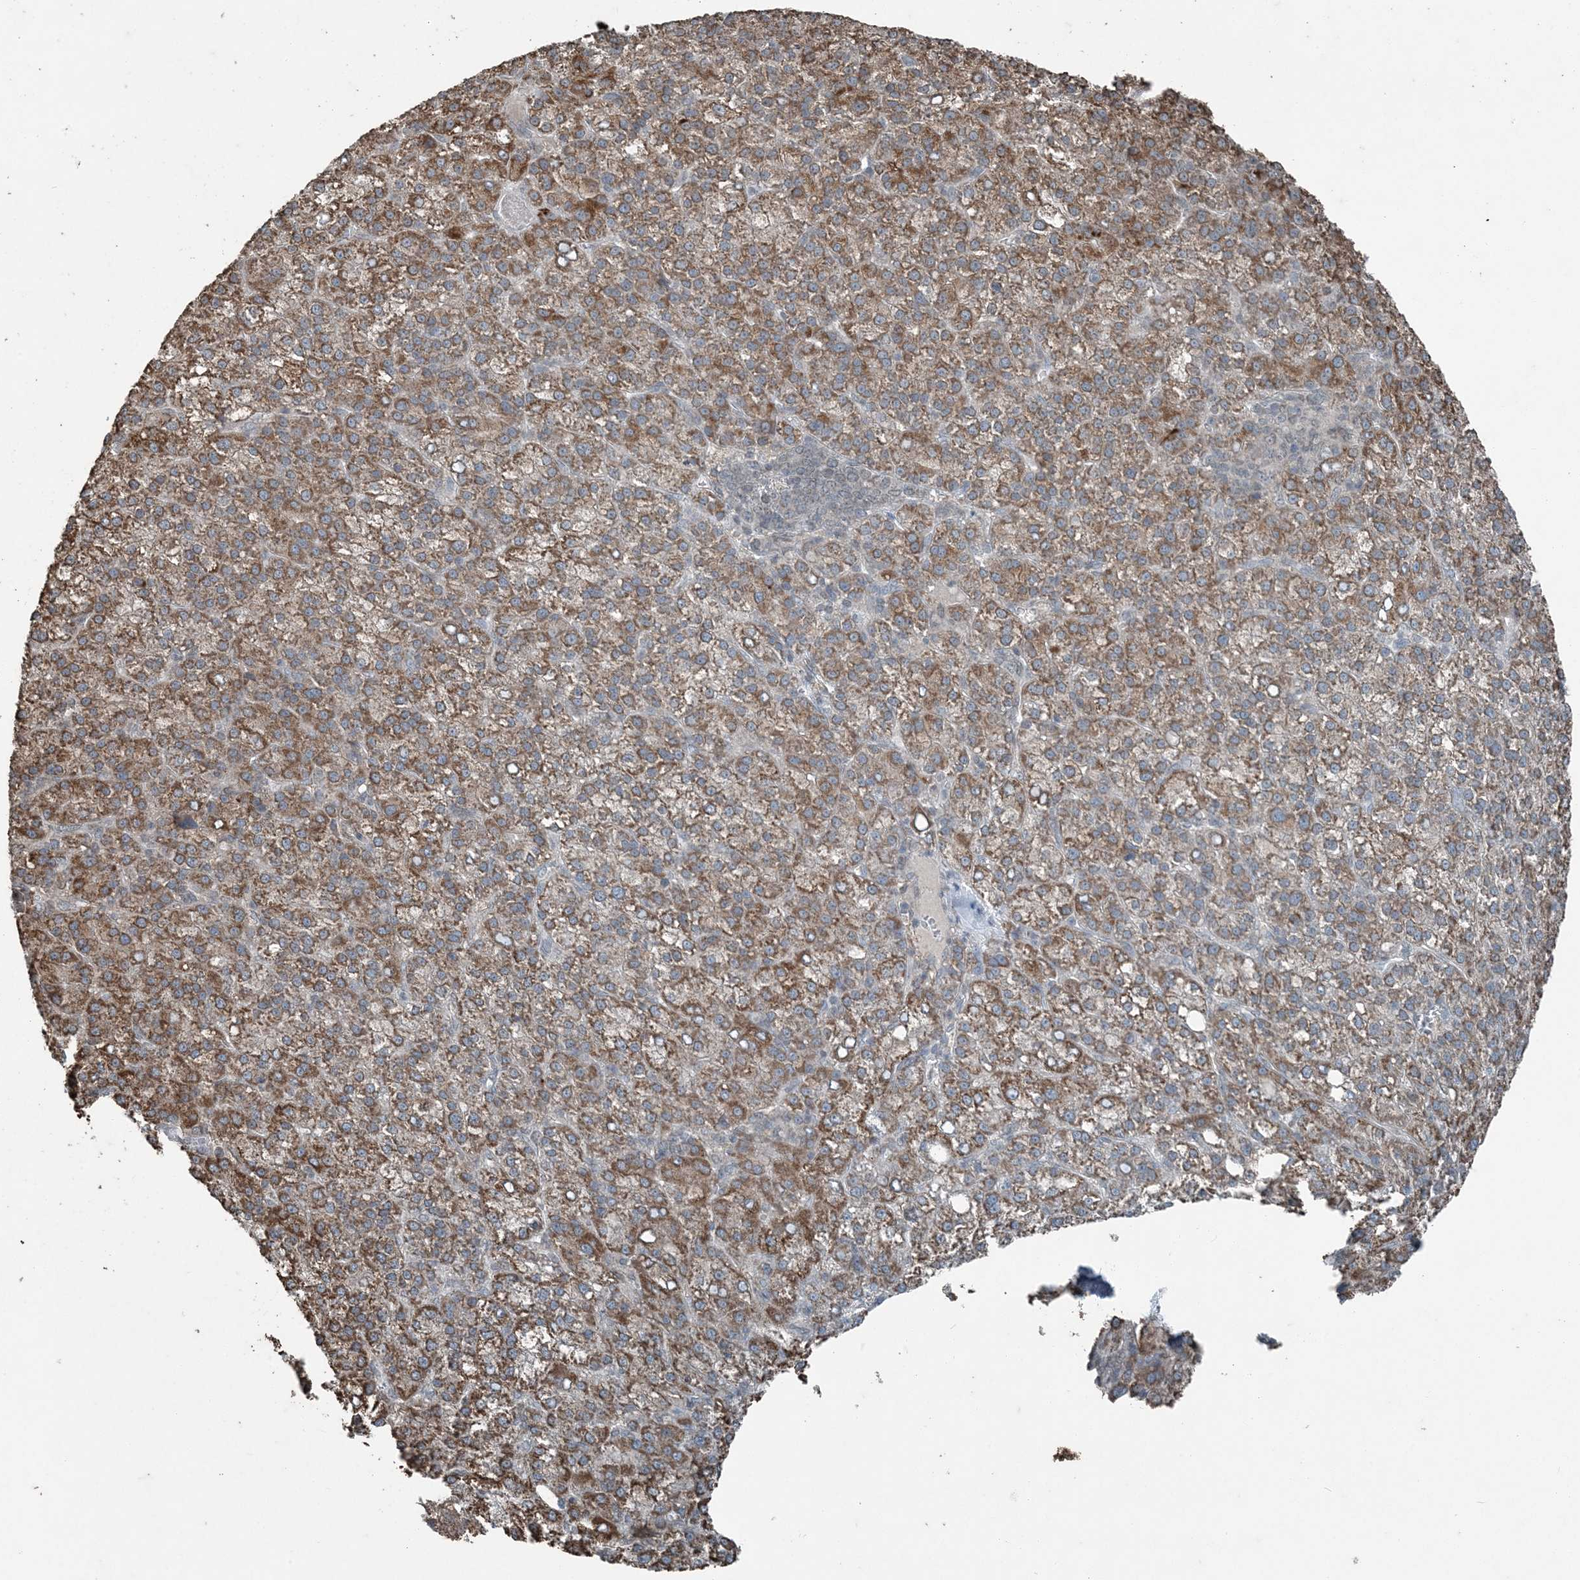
{"staining": {"intensity": "moderate", "quantity": ">75%", "location": "cytoplasmic/membranous"}, "tissue": "liver cancer", "cell_type": "Tumor cells", "image_type": "cancer", "snomed": [{"axis": "morphology", "description": "Carcinoma, Hepatocellular, NOS"}, {"axis": "topography", "description": "Liver"}], "caption": "There is medium levels of moderate cytoplasmic/membranous expression in tumor cells of liver cancer, as demonstrated by immunohistochemical staining (brown color).", "gene": "GNL1", "patient": {"sex": "female", "age": 58}}